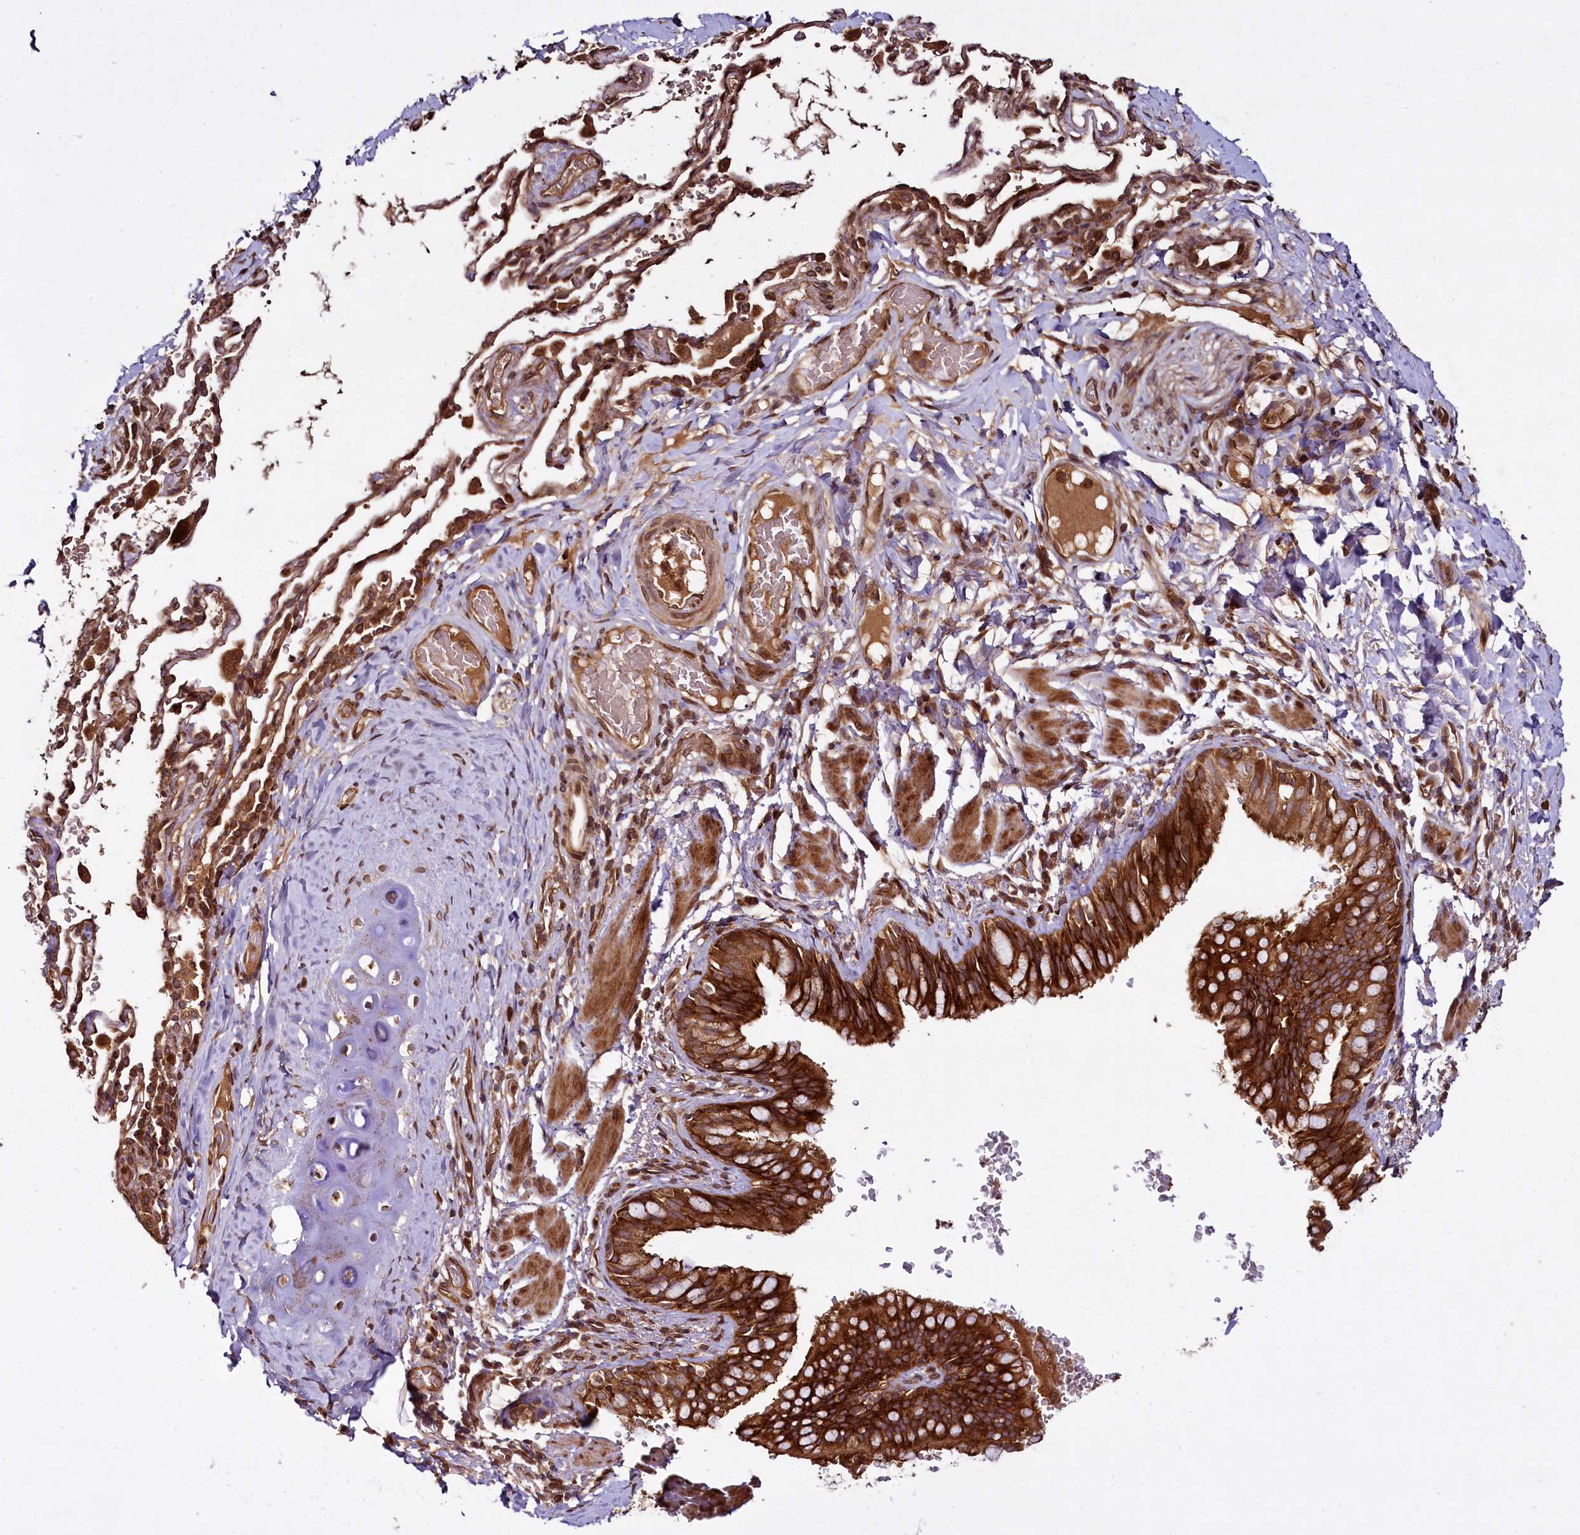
{"staining": {"intensity": "strong", "quantity": ">75%", "location": "cytoplasmic/membranous"}, "tissue": "bronchus", "cell_type": "Respiratory epithelial cells", "image_type": "normal", "snomed": [{"axis": "morphology", "description": "Normal tissue, NOS"}, {"axis": "topography", "description": "Cartilage tissue"}, {"axis": "topography", "description": "Bronchus"}], "caption": "IHC of unremarkable human bronchus demonstrates high levels of strong cytoplasmic/membranous expression in approximately >75% of respiratory epithelial cells.", "gene": "DCP1B", "patient": {"sex": "female", "age": 36}}